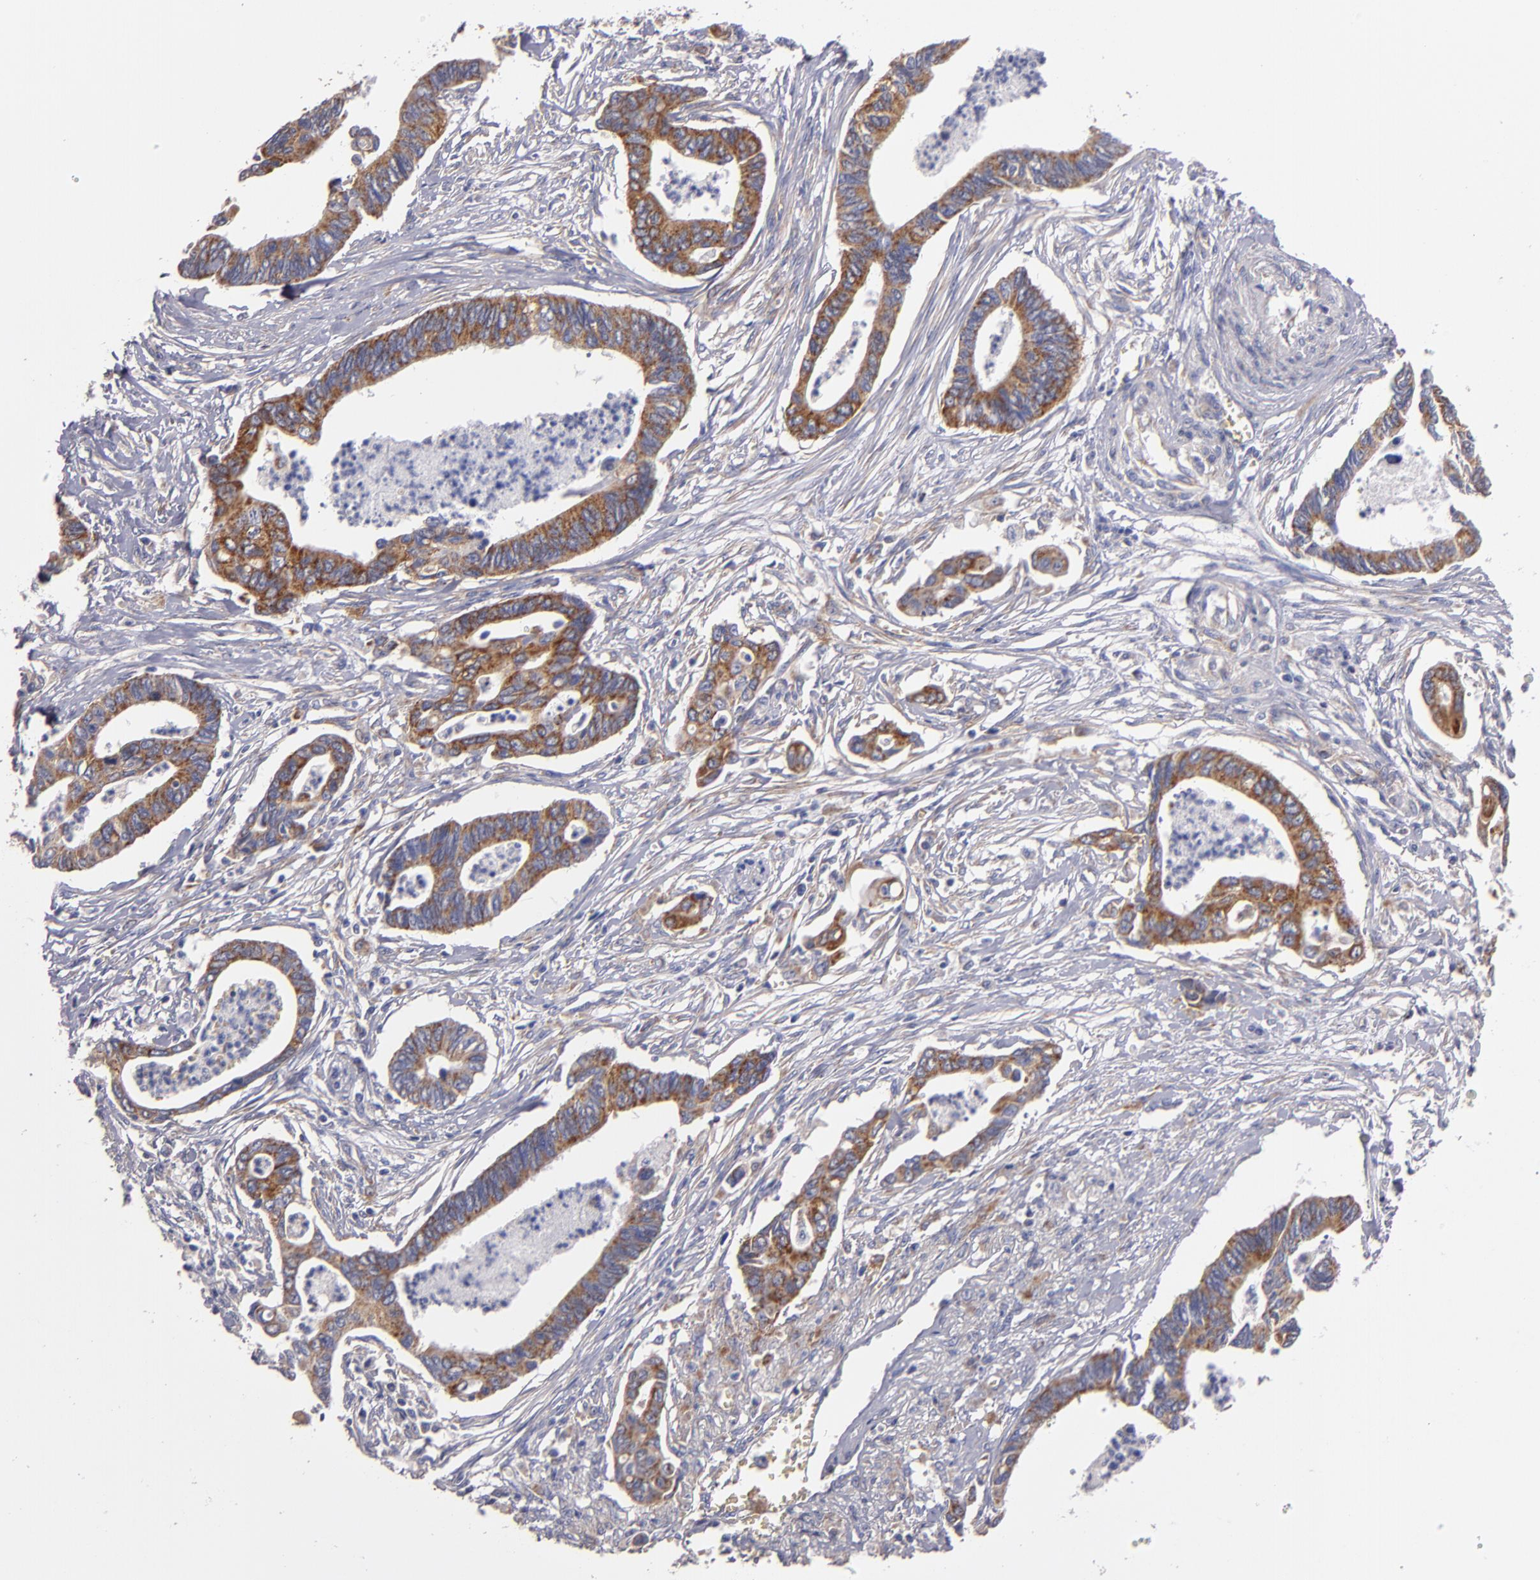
{"staining": {"intensity": "moderate", "quantity": ">75%", "location": "cytoplasmic/membranous"}, "tissue": "pancreatic cancer", "cell_type": "Tumor cells", "image_type": "cancer", "snomed": [{"axis": "morphology", "description": "Adenocarcinoma, NOS"}, {"axis": "topography", "description": "Pancreas"}], "caption": "Immunohistochemistry (IHC) of adenocarcinoma (pancreatic) displays medium levels of moderate cytoplasmic/membranous staining in approximately >75% of tumor cells.", "gene": "CLTA", "patient": {"sex": "female", "age": 70}}